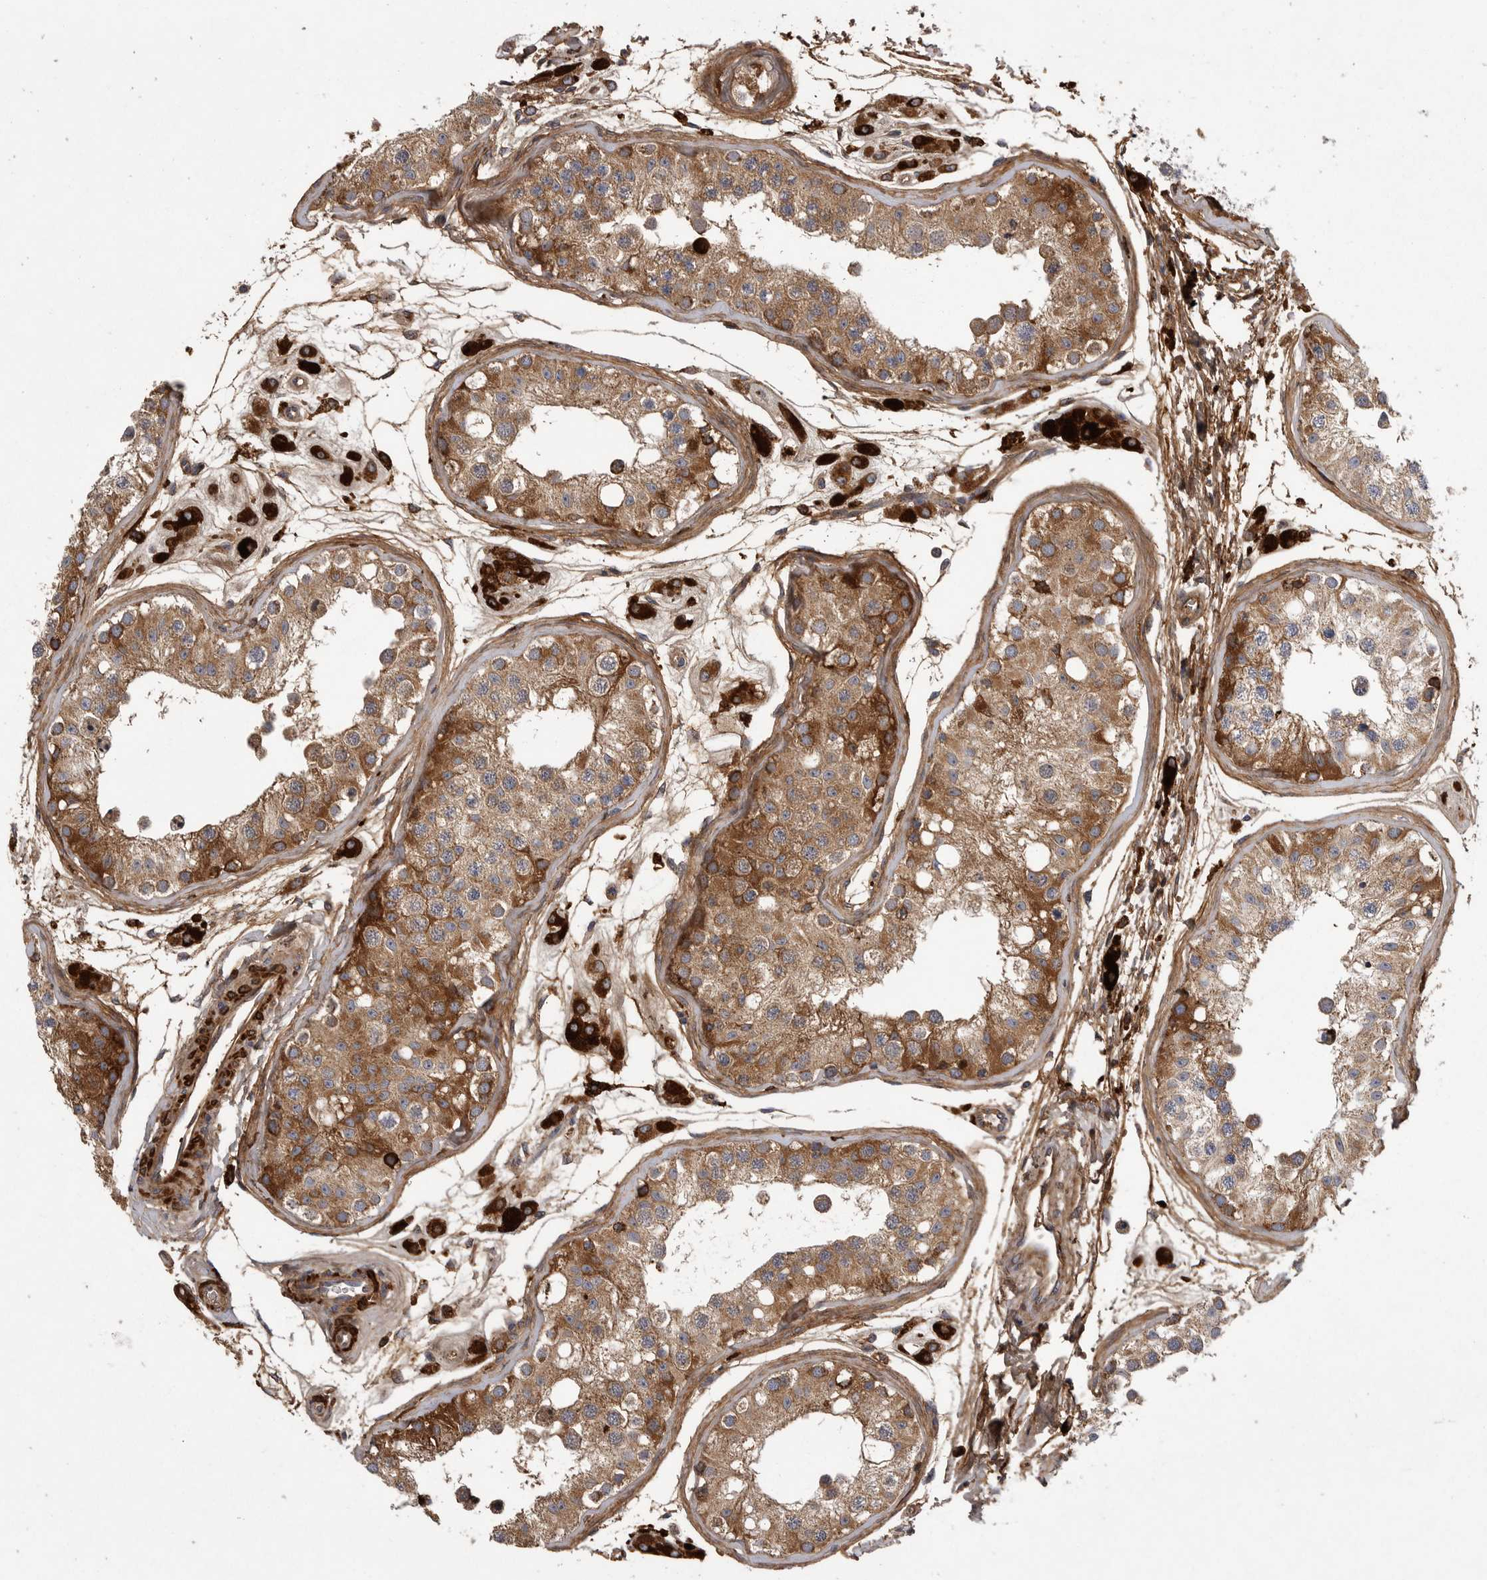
{"staining": {"intensity": "moderate", "quantity": ">75%", "location": "cytoplasmic/membranous"}, "tissue": "testis", "cell_type": "Cells in seminiferous ducts", "image_type": "normal", "snomed": [{"axis": "morphology", "description": "Normal tissue, NOS"}, {"axis": "morphology", "description": "Adenocarcinoma, metastatic, NOS"}, {"axis": "topography", "description": "Testis"}], "caption": "An immunohistochemistry (IHC) photomicrograph of normal tissue is shown. Protein staining in brown labels moderate cytoplasmic/membranous positivity in testis within cells in seminiferous ducts. (Brightfield microscopy of DAB IHC at high magnification).", "gene": "CRP", "patient": {"sex": "male", "age": 26}}